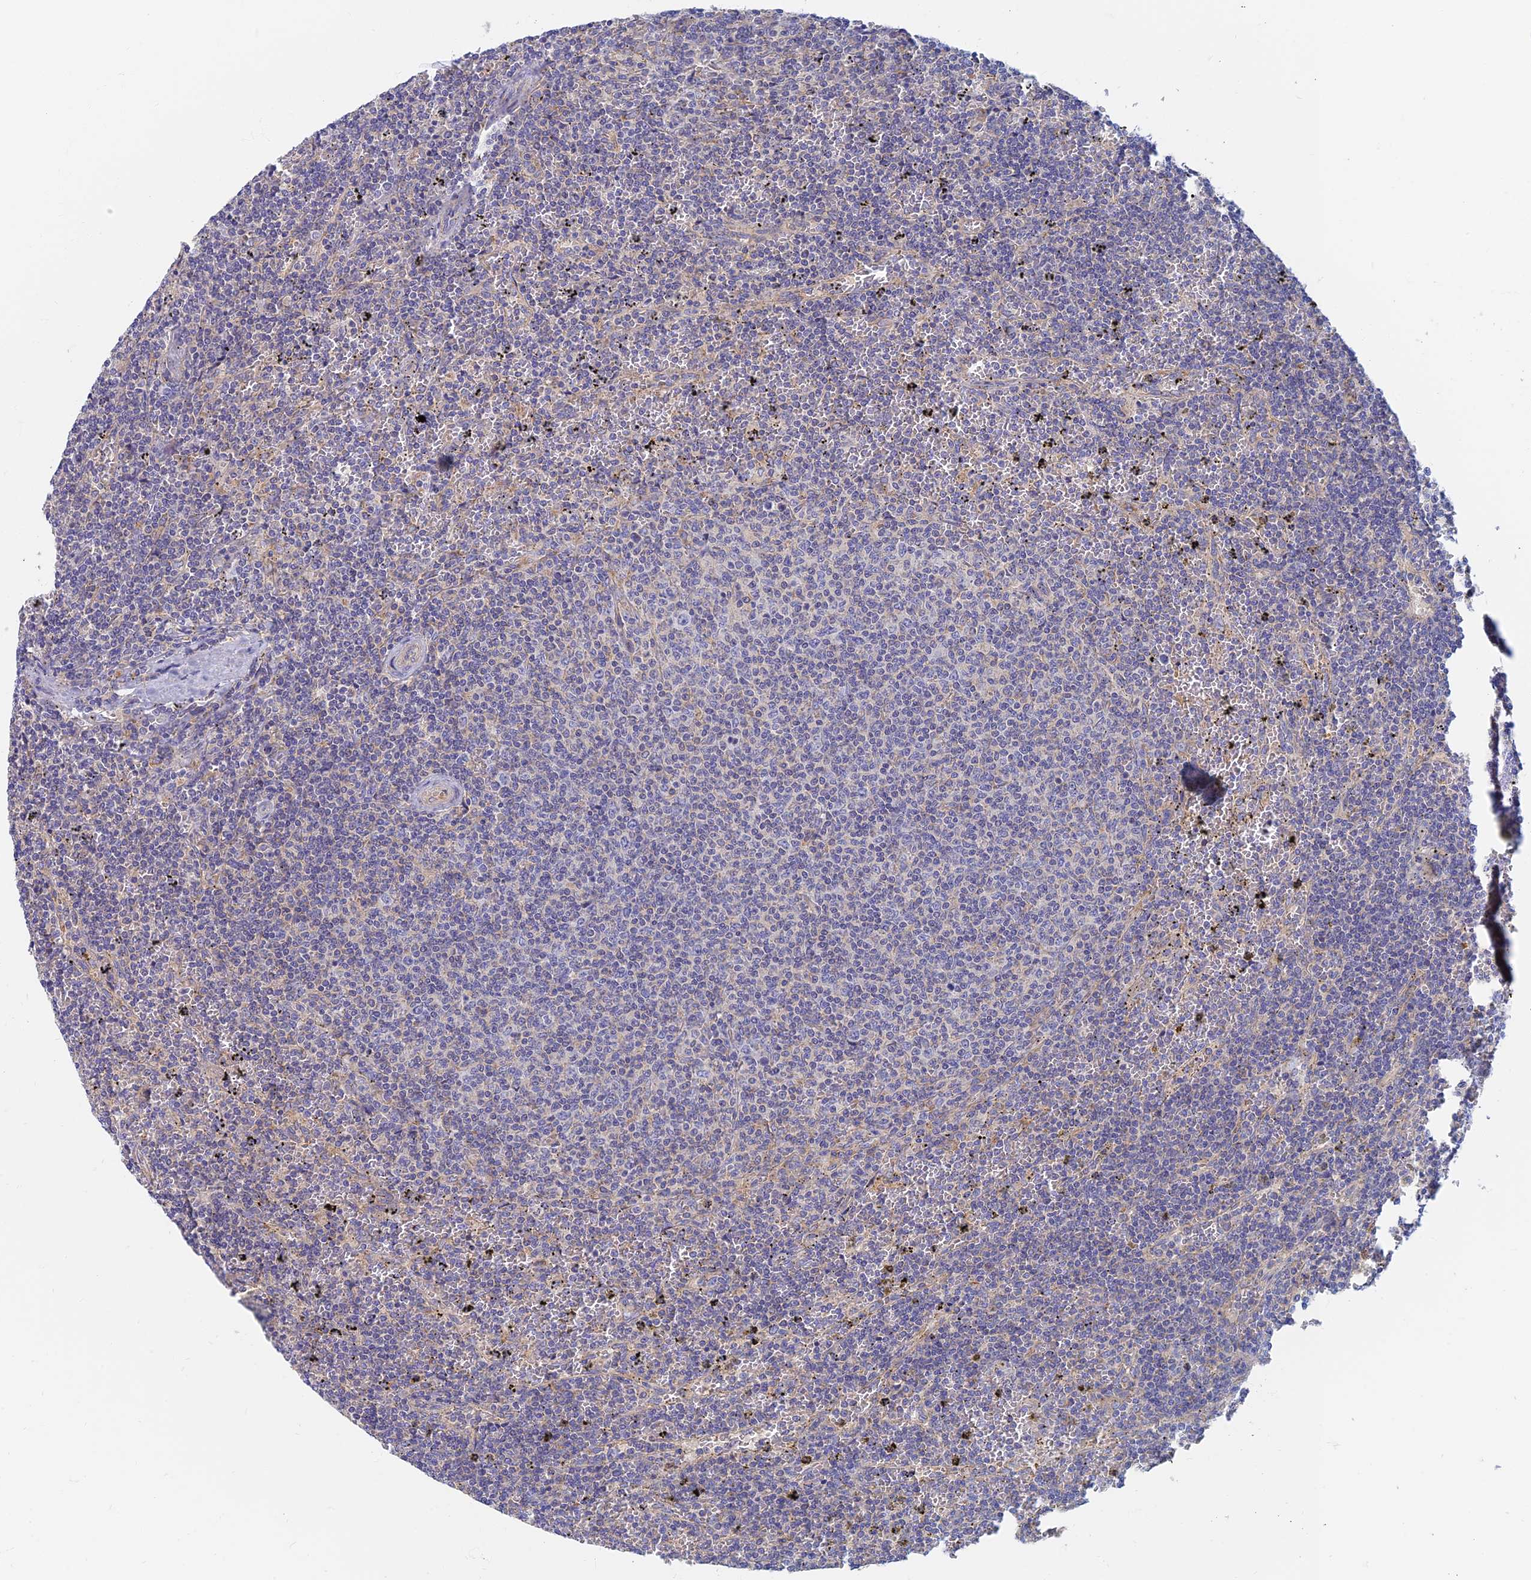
{"staining": {"intensity": "negative", "quantity": "none", "location": "none"}, "tissue": "lymphoma", "cell_type": "Tumor cells", "image_type": "cancer", "snomed": [{"axis": "morphology", "description": "Malignant lymphoma, non-Hodgkin's type, Low grade"}, {"axis": "topography", "description": "Spleen"}], "caption": "Immunohistochemical staining of human lymphoma exhibits no significant positivity in tumor cells.", "gene": "TMEM44", "patient": {"sex": "female", "age": 50}}